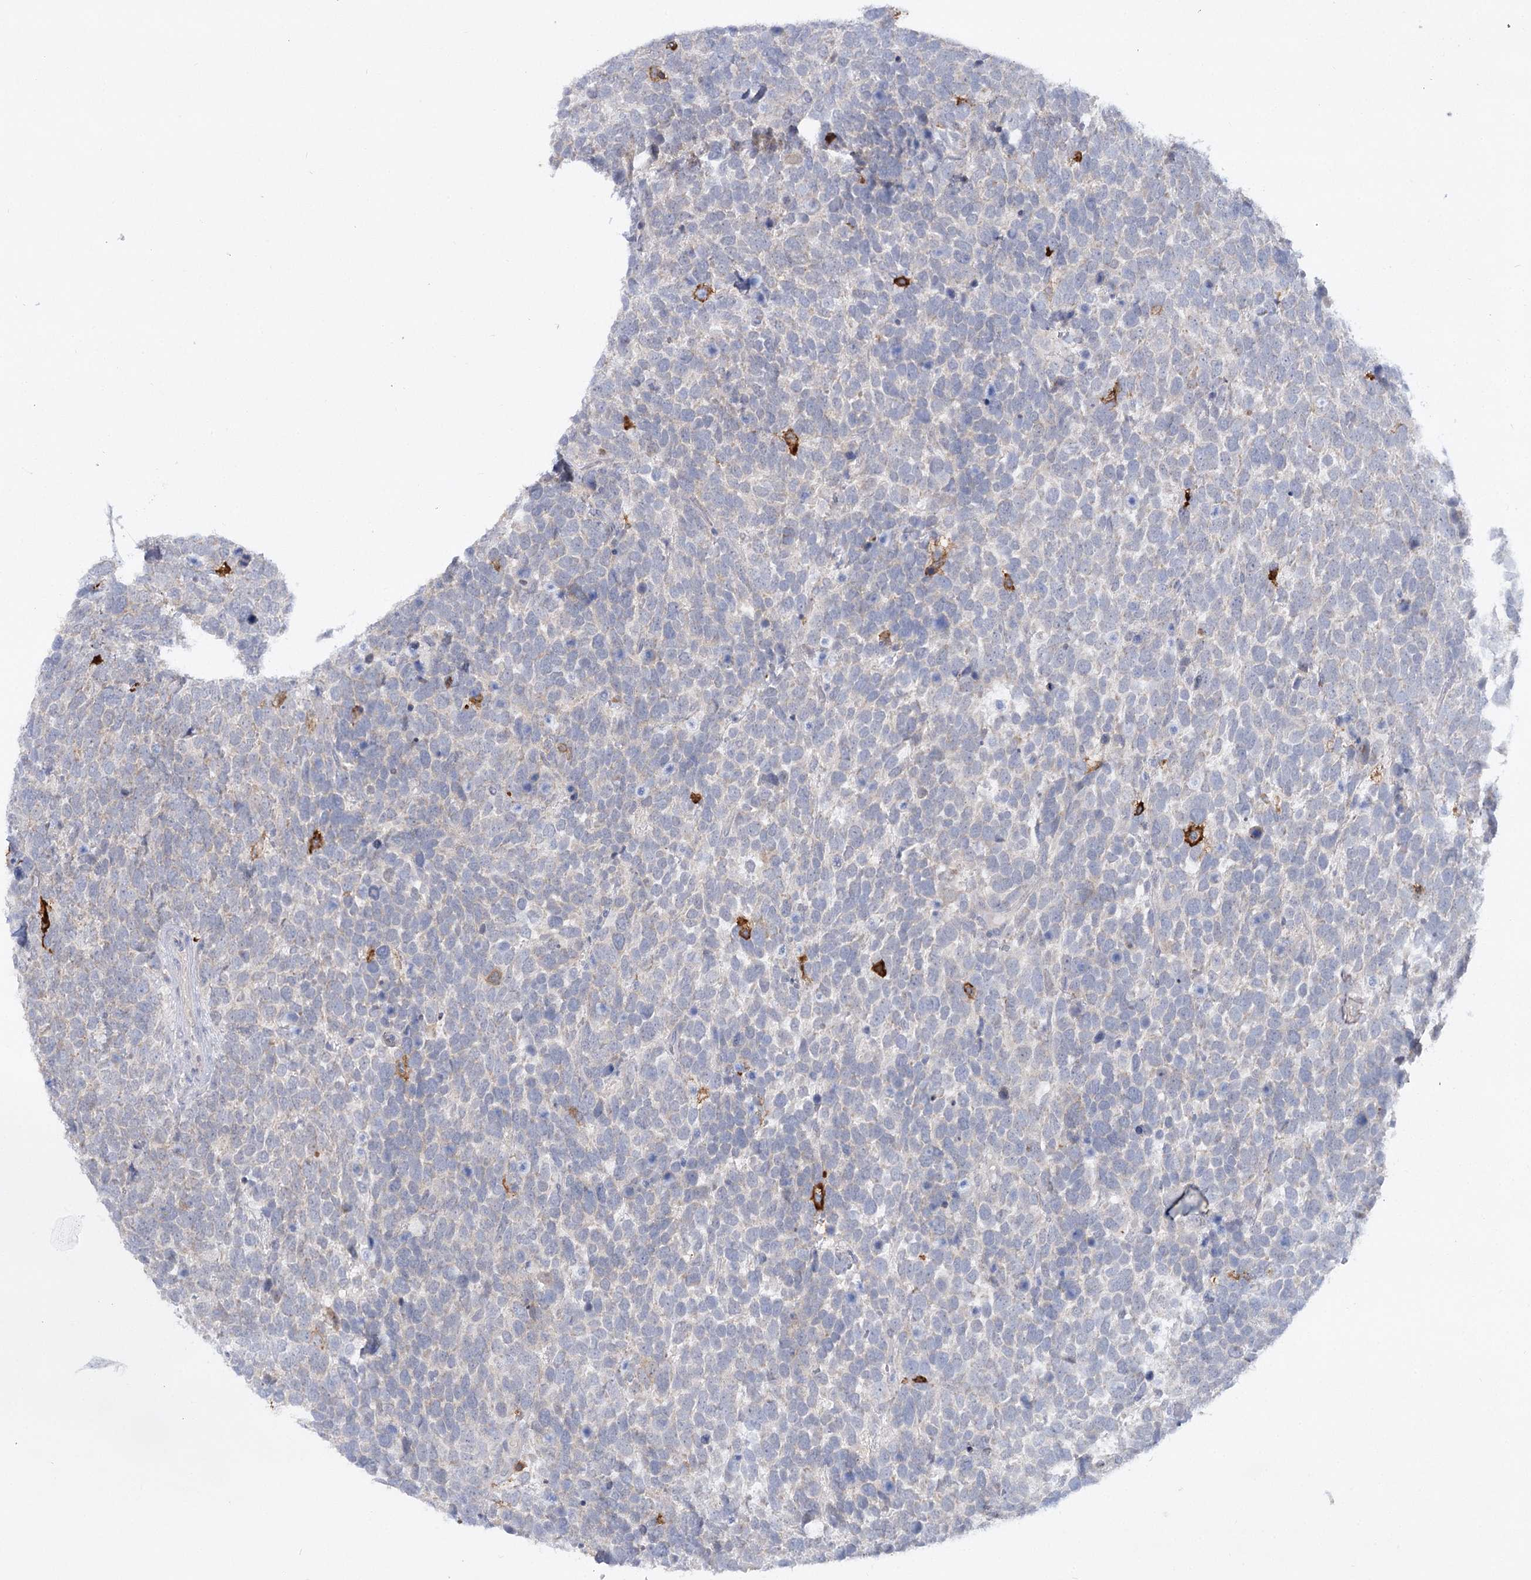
{"staining": {"intensity": "negative", "quantity": "none", "location": "none"}, "tissue": "urothelial cancer", "cell_type": "Tumor cells", "image_type": "cancer", "snomed": [{"axis": "morphology", "description": "Urothelial carcinoma, High grade"}, {"axis": "topography", "description": "Urinary bladder"}], "caption": "DAB immunohistochemical staining of human urothelial carcinoma (high-grade) demonstrates no significant positivity in tumor cells.", "gene": "PIWIL4", "patient": {"sex": "female", "age": 82}}